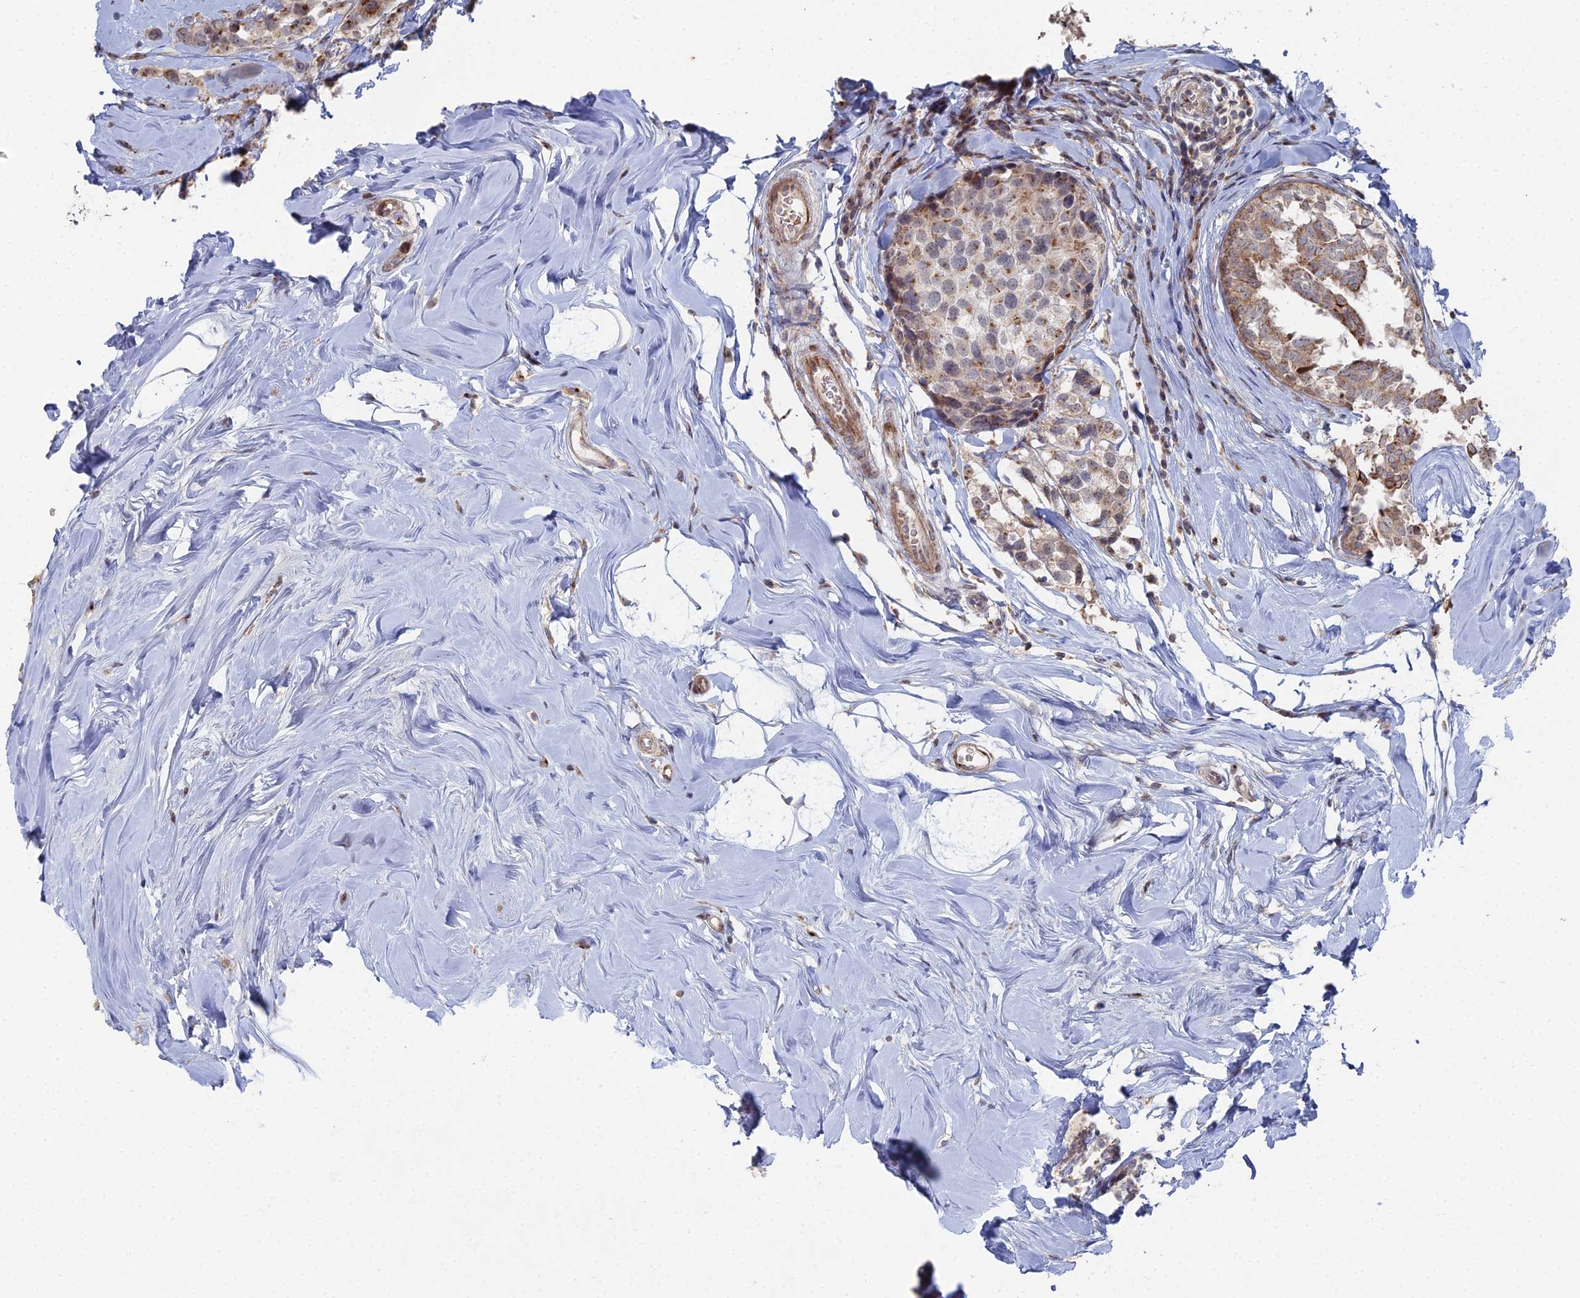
{"staining": {"intensity": "moderate", "quantity": "25%-75%", "location": "cytoplasmic/membranous"}, "tissue": "breast cancer", "cell_type": "Tumor cells", "image_type": "cancer", "snomed": [{"axis": "morphology", "description": "Lobular carcinoma"}, {"axis": "topography", "description": "Breast"}], "caption": "Tumor cells demonstrate medium levels of moderate cytoplasmic/membranous expression in approximately 25%-75% of cells in human breast lobular carcinoma.", "gene": "SGMS1", "patient": {"sex": "female", "age": 59}}